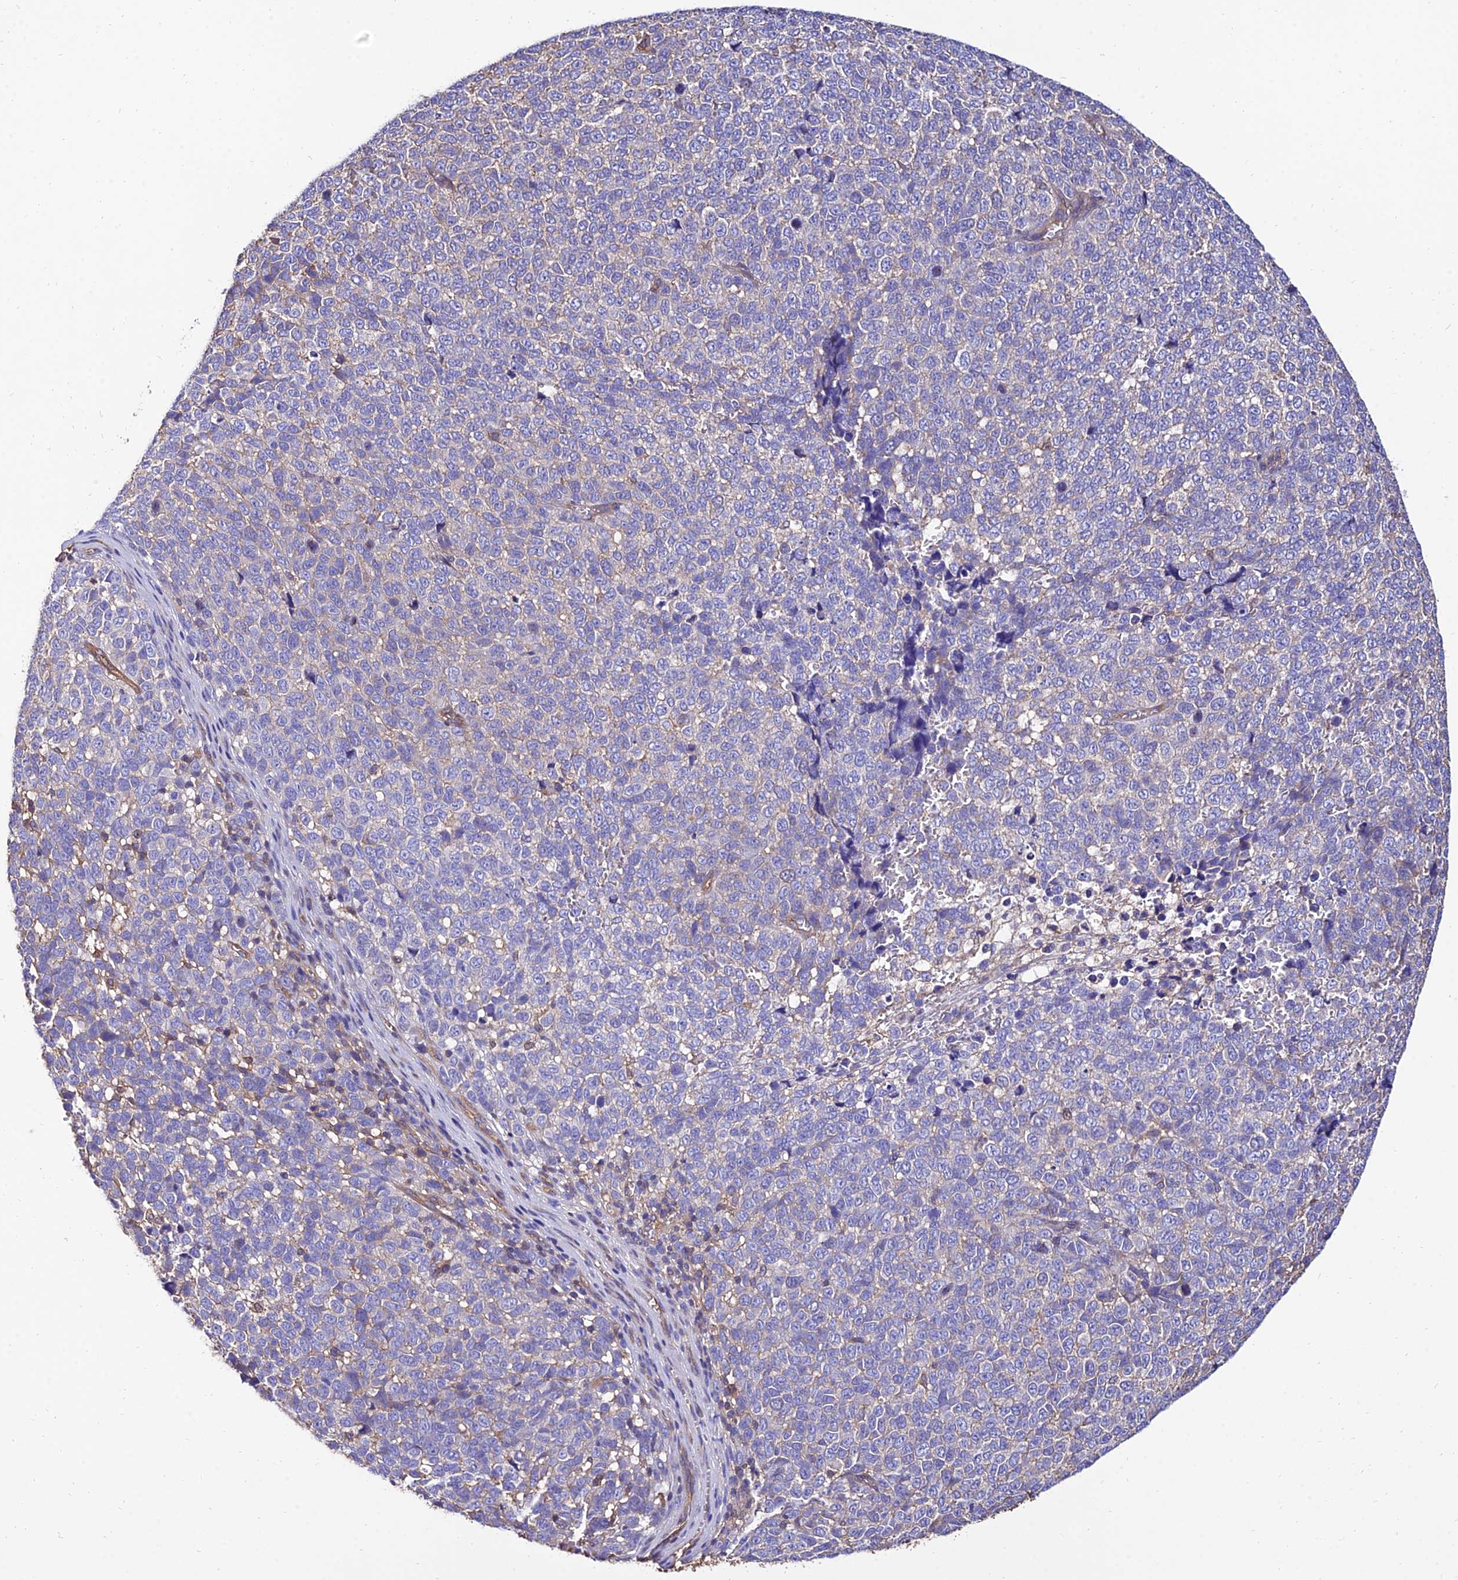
{"staining": {"intensity": "negative", "quantity": "none", "location": "none"}, "tissue": "melanoma", "cell_type": "Tumor cells", "image_type": "cancer", "snomed": [{"axis": "morphology", "description": "Malignant melanoma, NOS"}, {"axis": "topography", "description": "Nose, NOS"}], "caption": "Immunohistochemistry (IHC) micrograph of neoplastic tissue: human melanoma stained with DAB (3,3'-diaminobenzidine) reveals no significant protein staining in tumor cells.", "gene": "CALM2", "patient": {"sex": "female", "age": 48}}